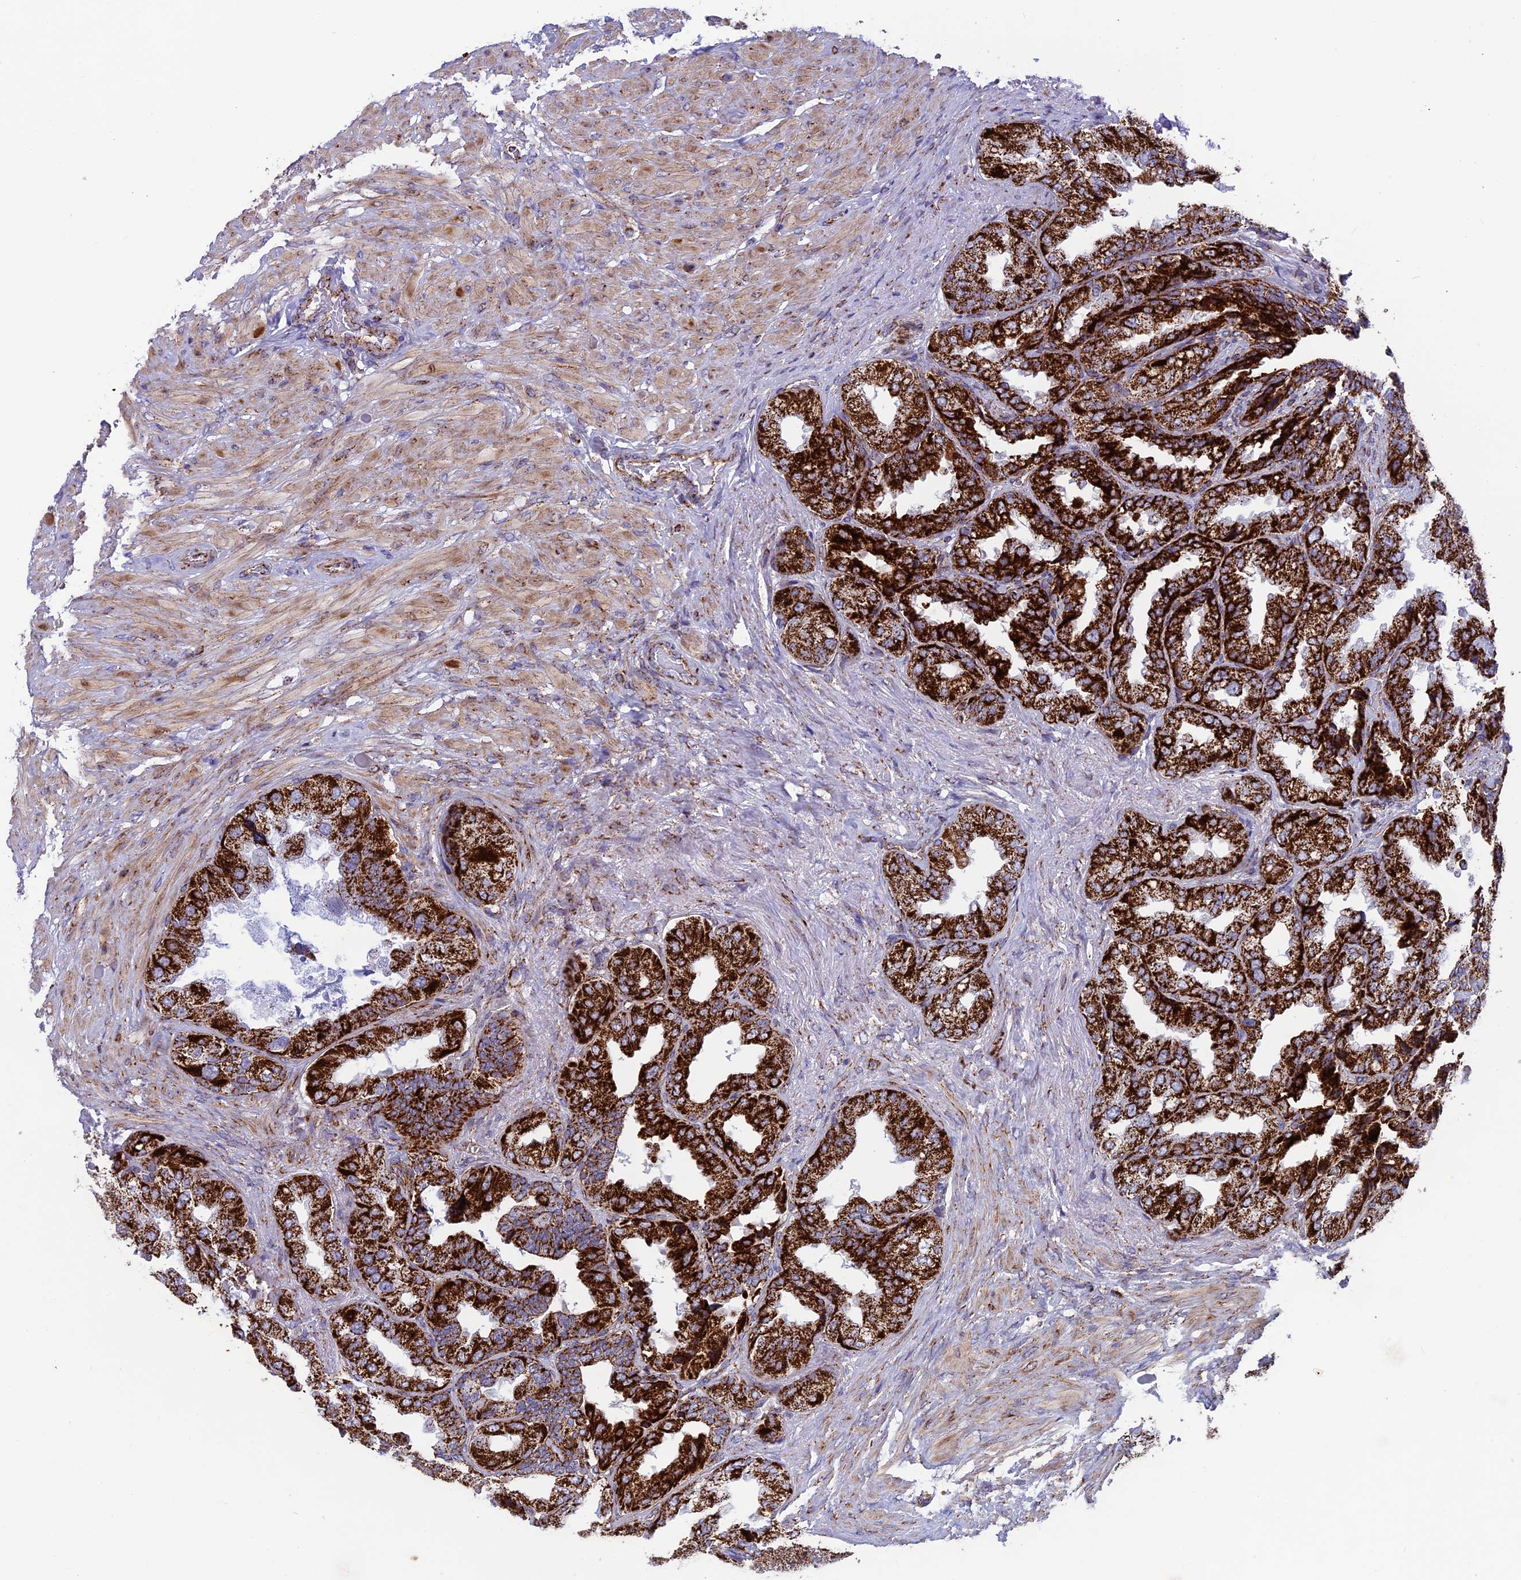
{"staining": {"intensity": "strong", "quantity": ">75%", "location": "cytoplasmic/membranous"}, "tissue": "seminal vesicle", "cell_type": "Glandular cells", "image_type": "normal", "snomed": [{"axis": "morphology", "description": "Normal tissue, NOS"}, {"axis": "topography", "description": "Seminal veicle"}, {"axis": "topography", "description": "Peripheral nerve tissue"}], "caption": "Immunohistochemistry (IHC) micrograph of normal seminal vesicle stained for a protein (brown), which shows high levels of strong cytoplasmic/membranous staining in approximately >75% of glandular cells.", "gene": "MRPS18B", "patient": {"sex": "male", "age": 63}}